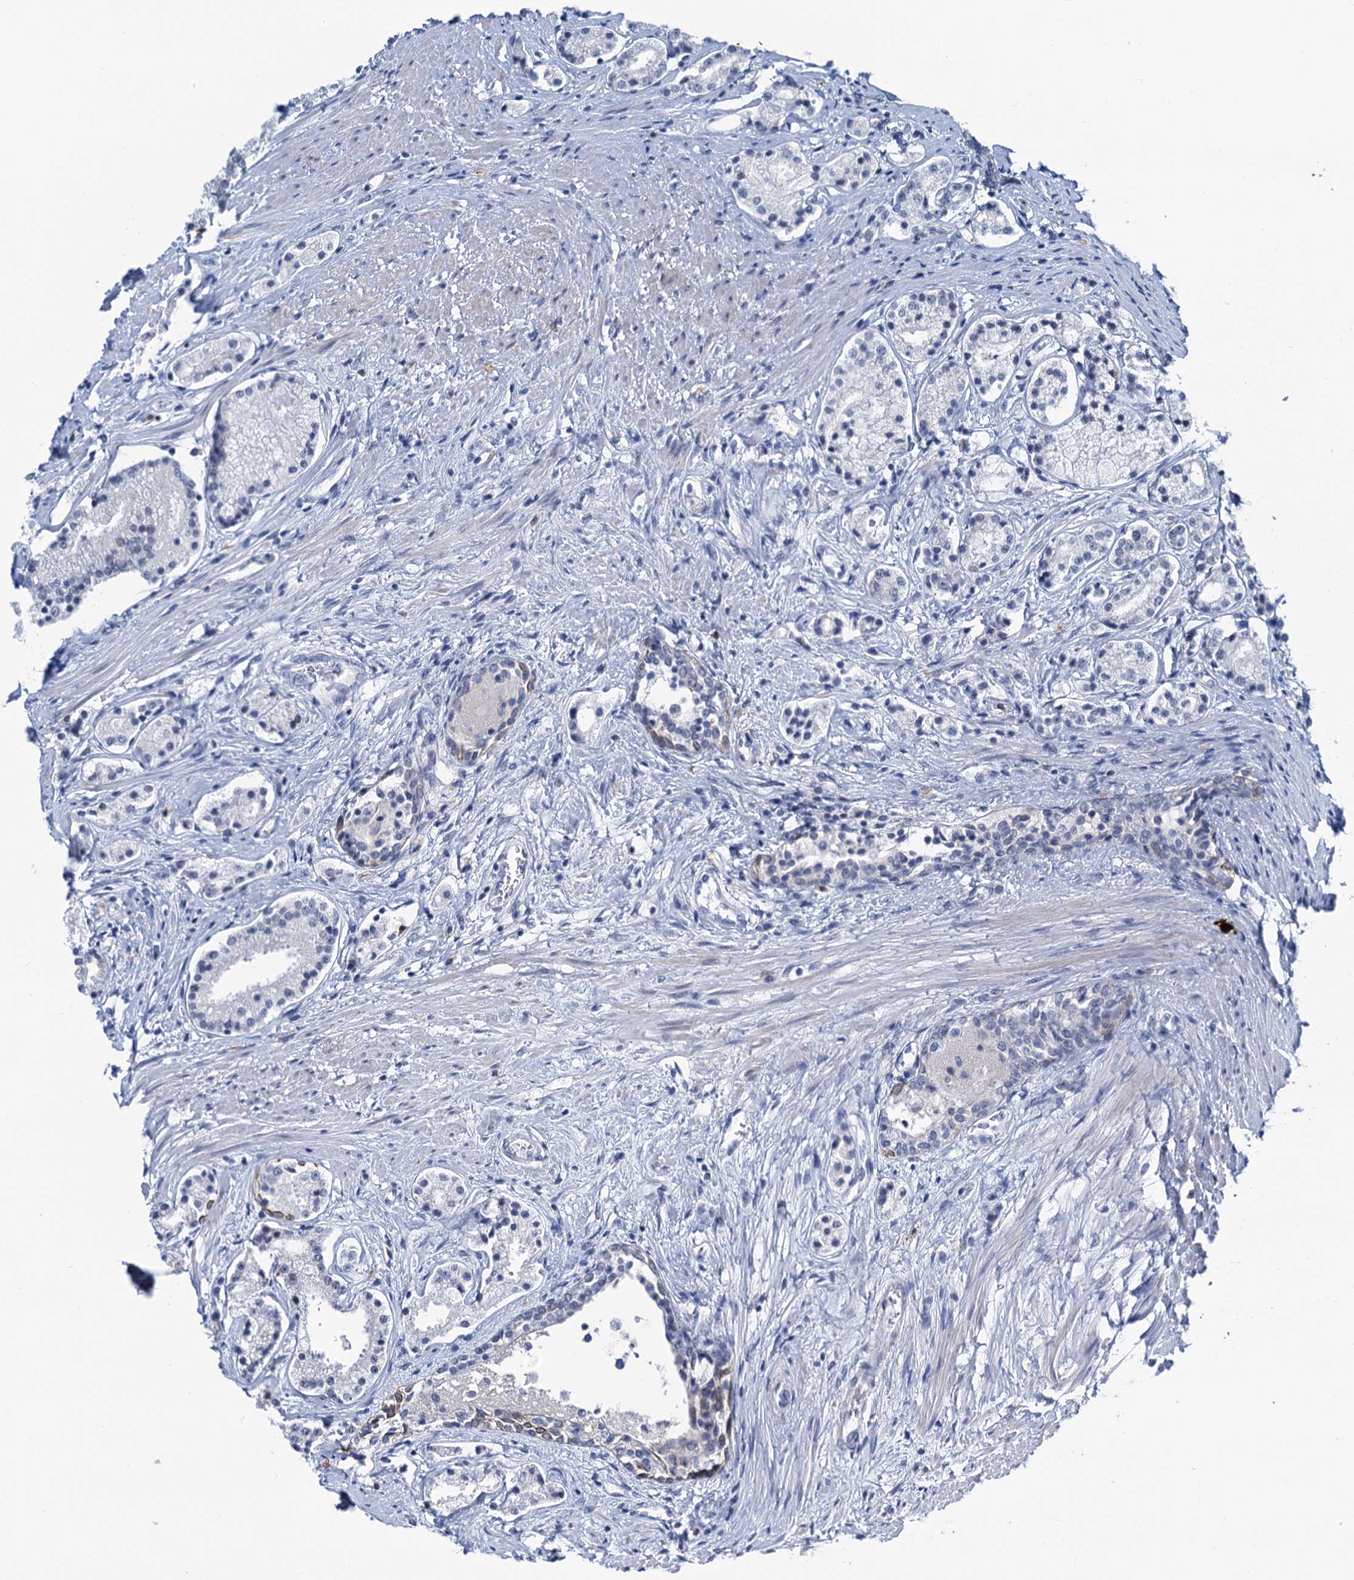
{"staining": {"intensity": "negative", "quantity": "none", "location": "none"}, "tissue": "prostate cancer", "cell_type": "Tumor cells", "image_type": "cancer", "snomed": [{"axis": "morphology", "description": "Adenocarcinoma, High grade"}, {"axis": "topography", "description": "Prostate"}], "caption": "Human prostate cancer (adenocarcinoma (high-grade)) stained for a protein using immunohistochemistry exhibits no expression in tumor cells.", "gene": "TOX3", "patient": {"sex": "male", "age": 69}}